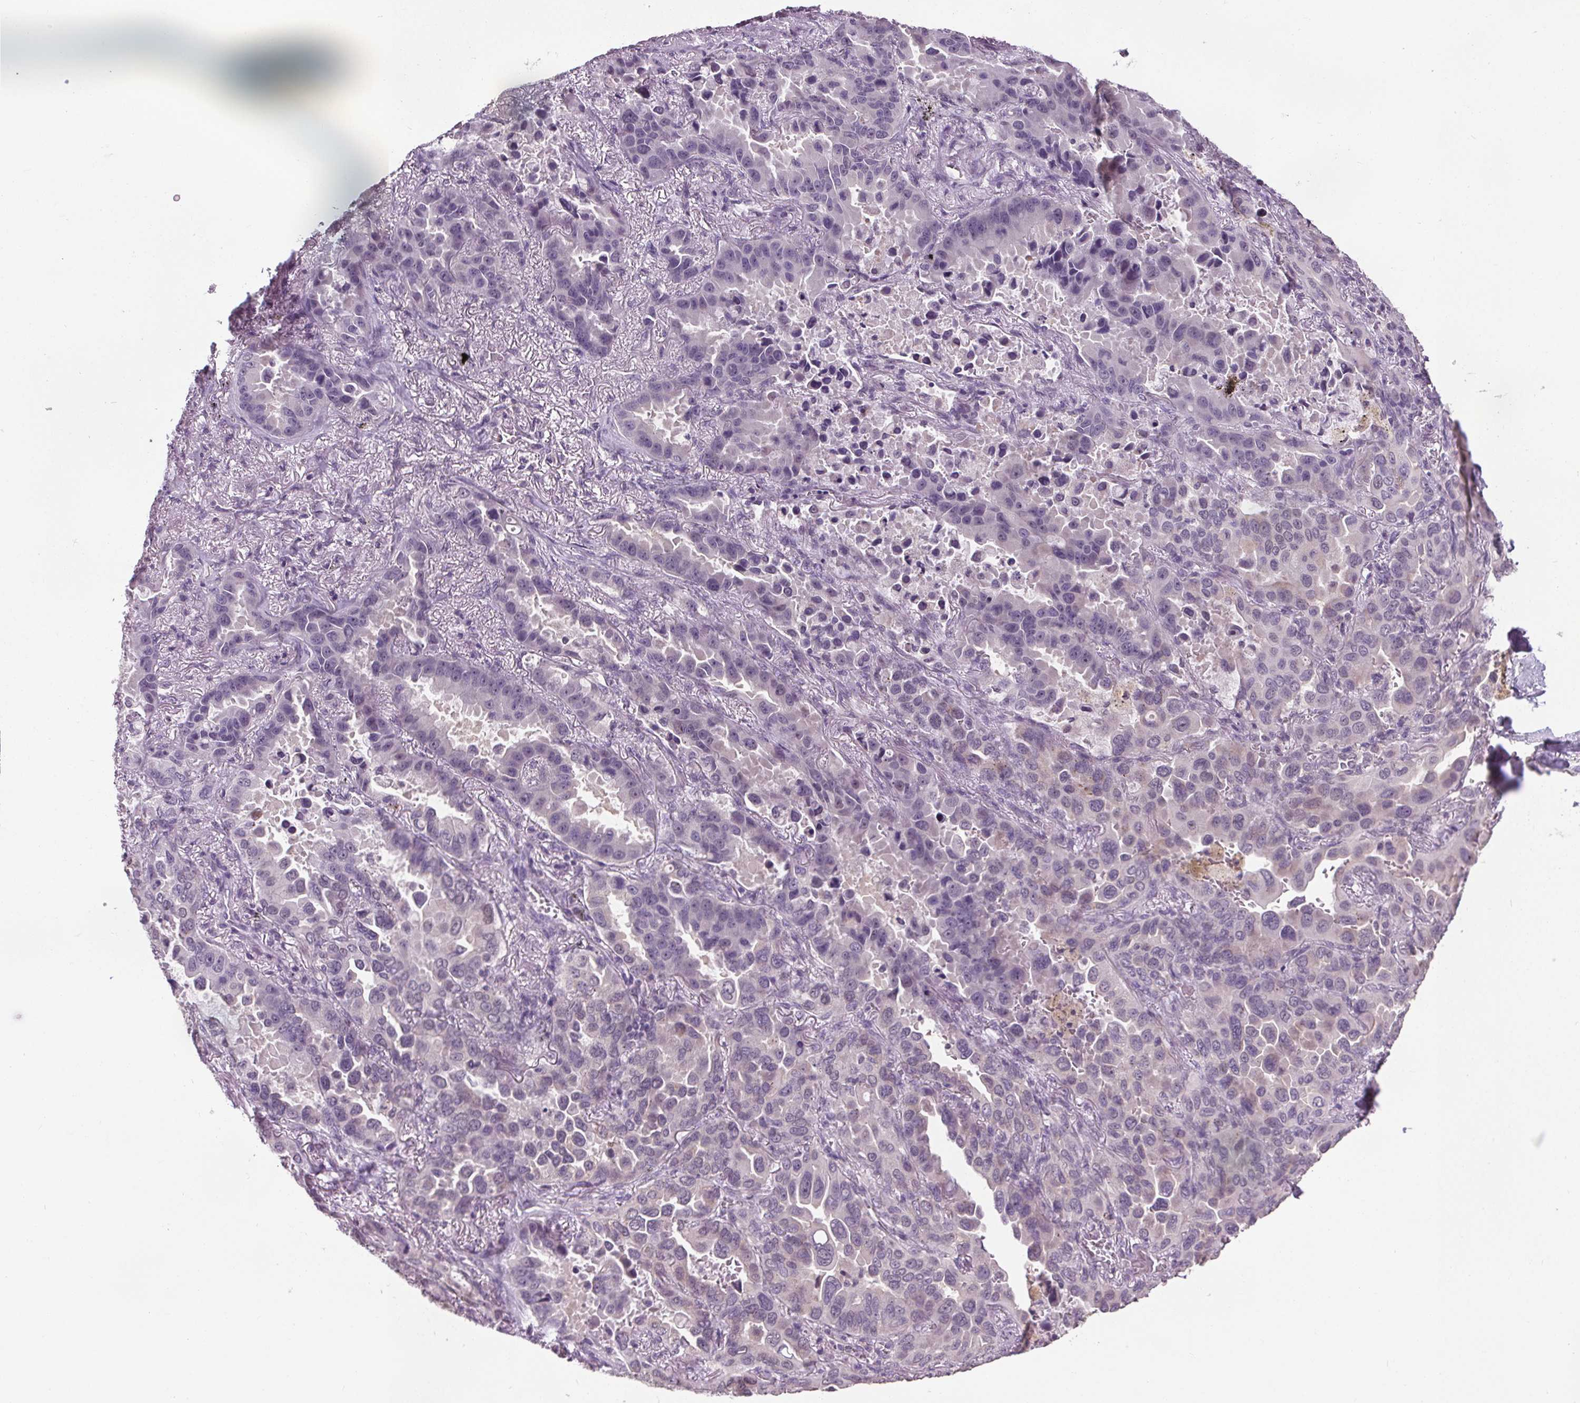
{"staining": {"intensity": "negative", "quantity": "none", "location": "none"}, "tissue": "lung cancer", "cell_type": "Tumor cells", "image_type": "cancer", "snomed": [{"axis": "morphology", "description": "Adenocarcinoma, NOS"}, {"axis": "topography", "description": "Lung"}], "caption": "The micrograph displays no staining of tumor cells in adenocarcinoma (lung).", "gene": "SLC2A9", "patient": {"sex": "male", "age": 64}}